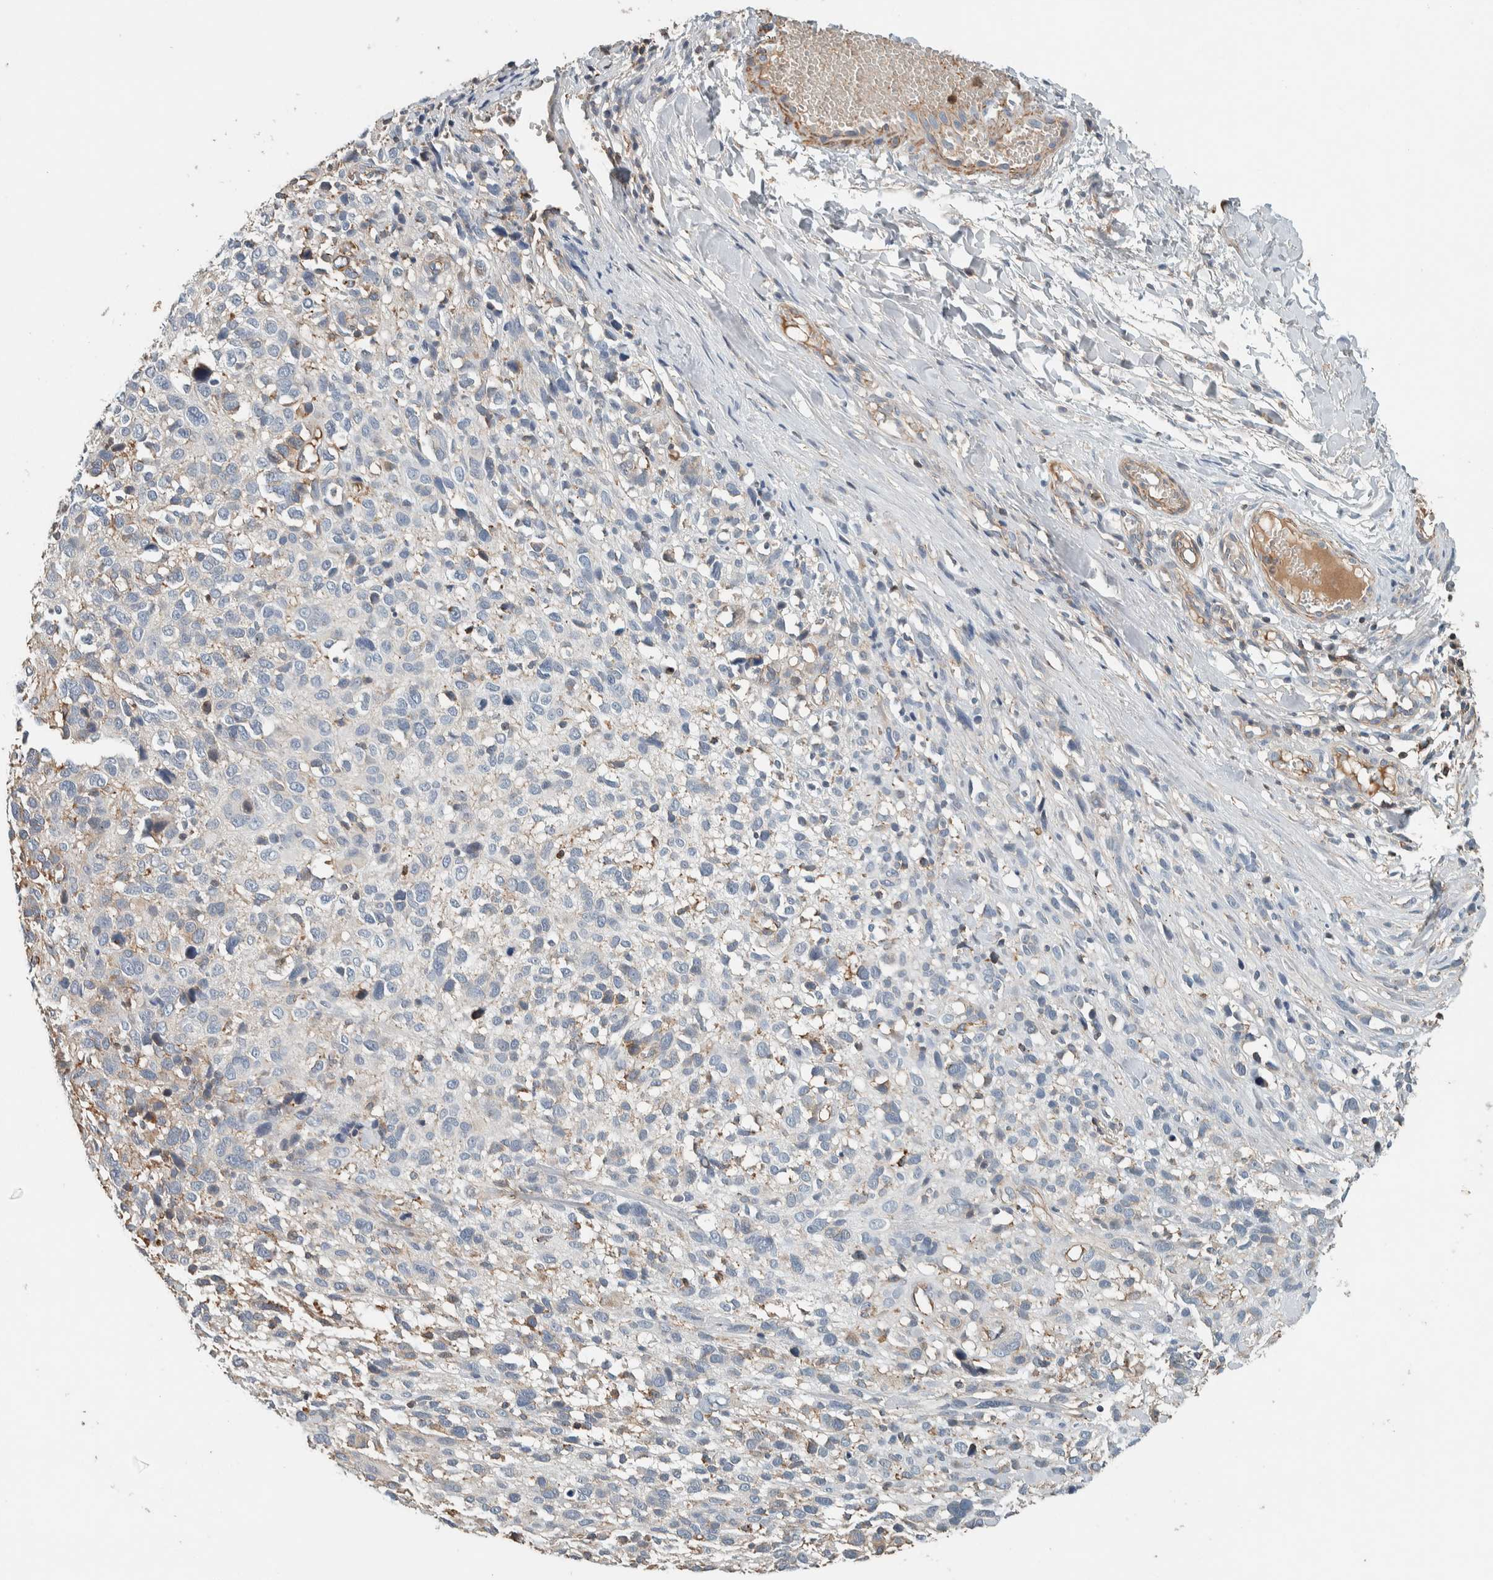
{"staining": {"intensity": "negative", "quantity": "none", "location": "none"}, "tissue": "melanoma", "cell_type": "Tumor cells", "image_type": "cancer", "snomed": [{"axis": "morphology", "description": "Malignant melanoma, NOS"}, {"axis": "topography", "description": "Skin"}], "caption": "Protein analysis of melanoma shows no significant expression in tumor cells. (DAB IHC visualized using brightfield microscopy, high magnification).", "gene": "CTBP2", "patient": {"sex": "female", "age": 55}}